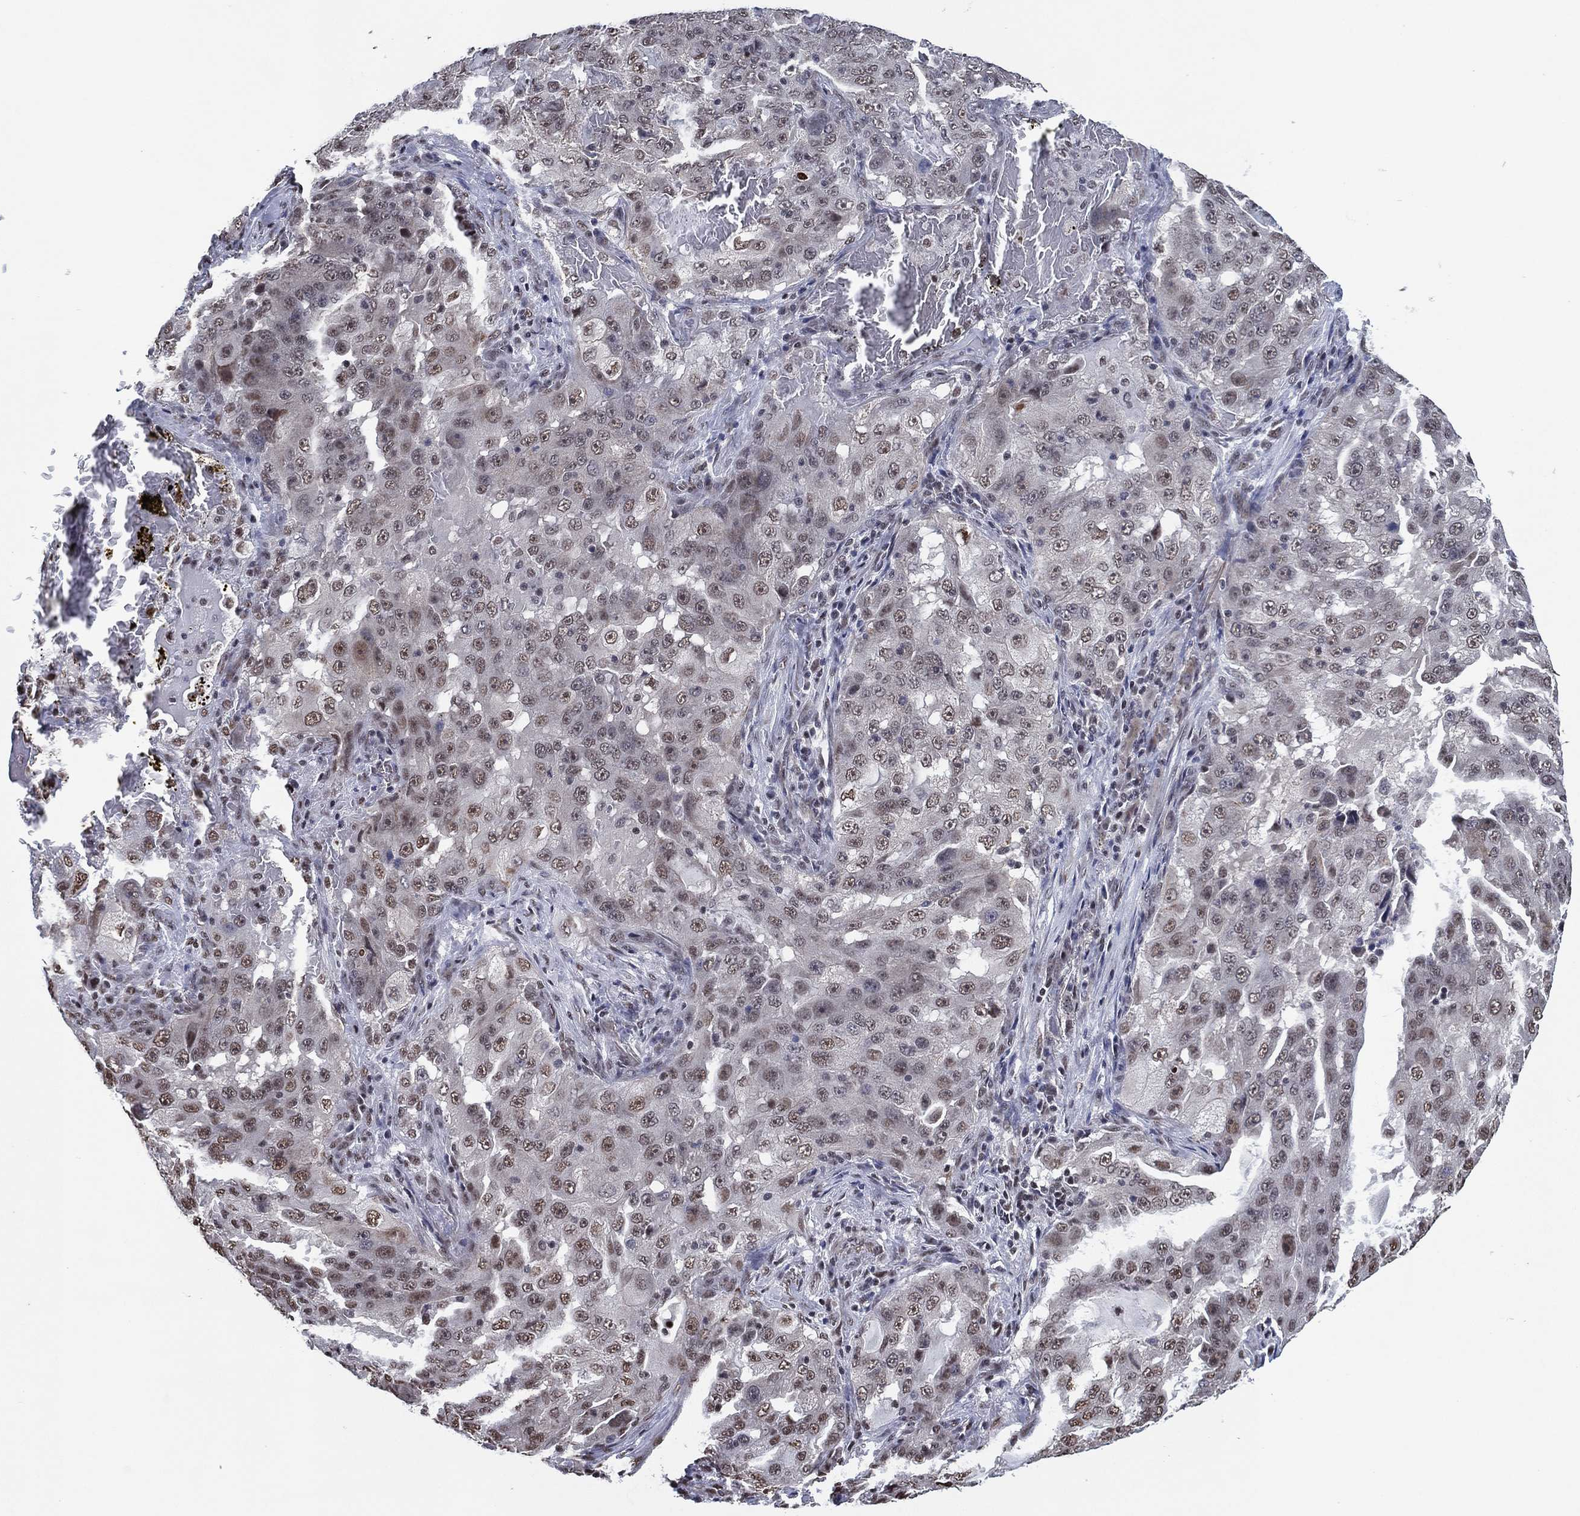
{"staining": {"intensity": "moderate", "quantity": "<25%", "location": "nuclear"}, "tissue": "lung cancer", "cell_type": "Tumor cells", "image_type": "cancer", "snomed": [{"axis": "morphology", "description": "Adenocarcinoma, NOS"}, {"axis": "topography", "description": "Lung"}], "caption": "Lung cancer stained for a protein (brown) demonstrates moderate nuclear positive staining in about <25% of tumor cells.", "gene": "ZBTB42", "patient": {"sex": "female", "age": 61}}